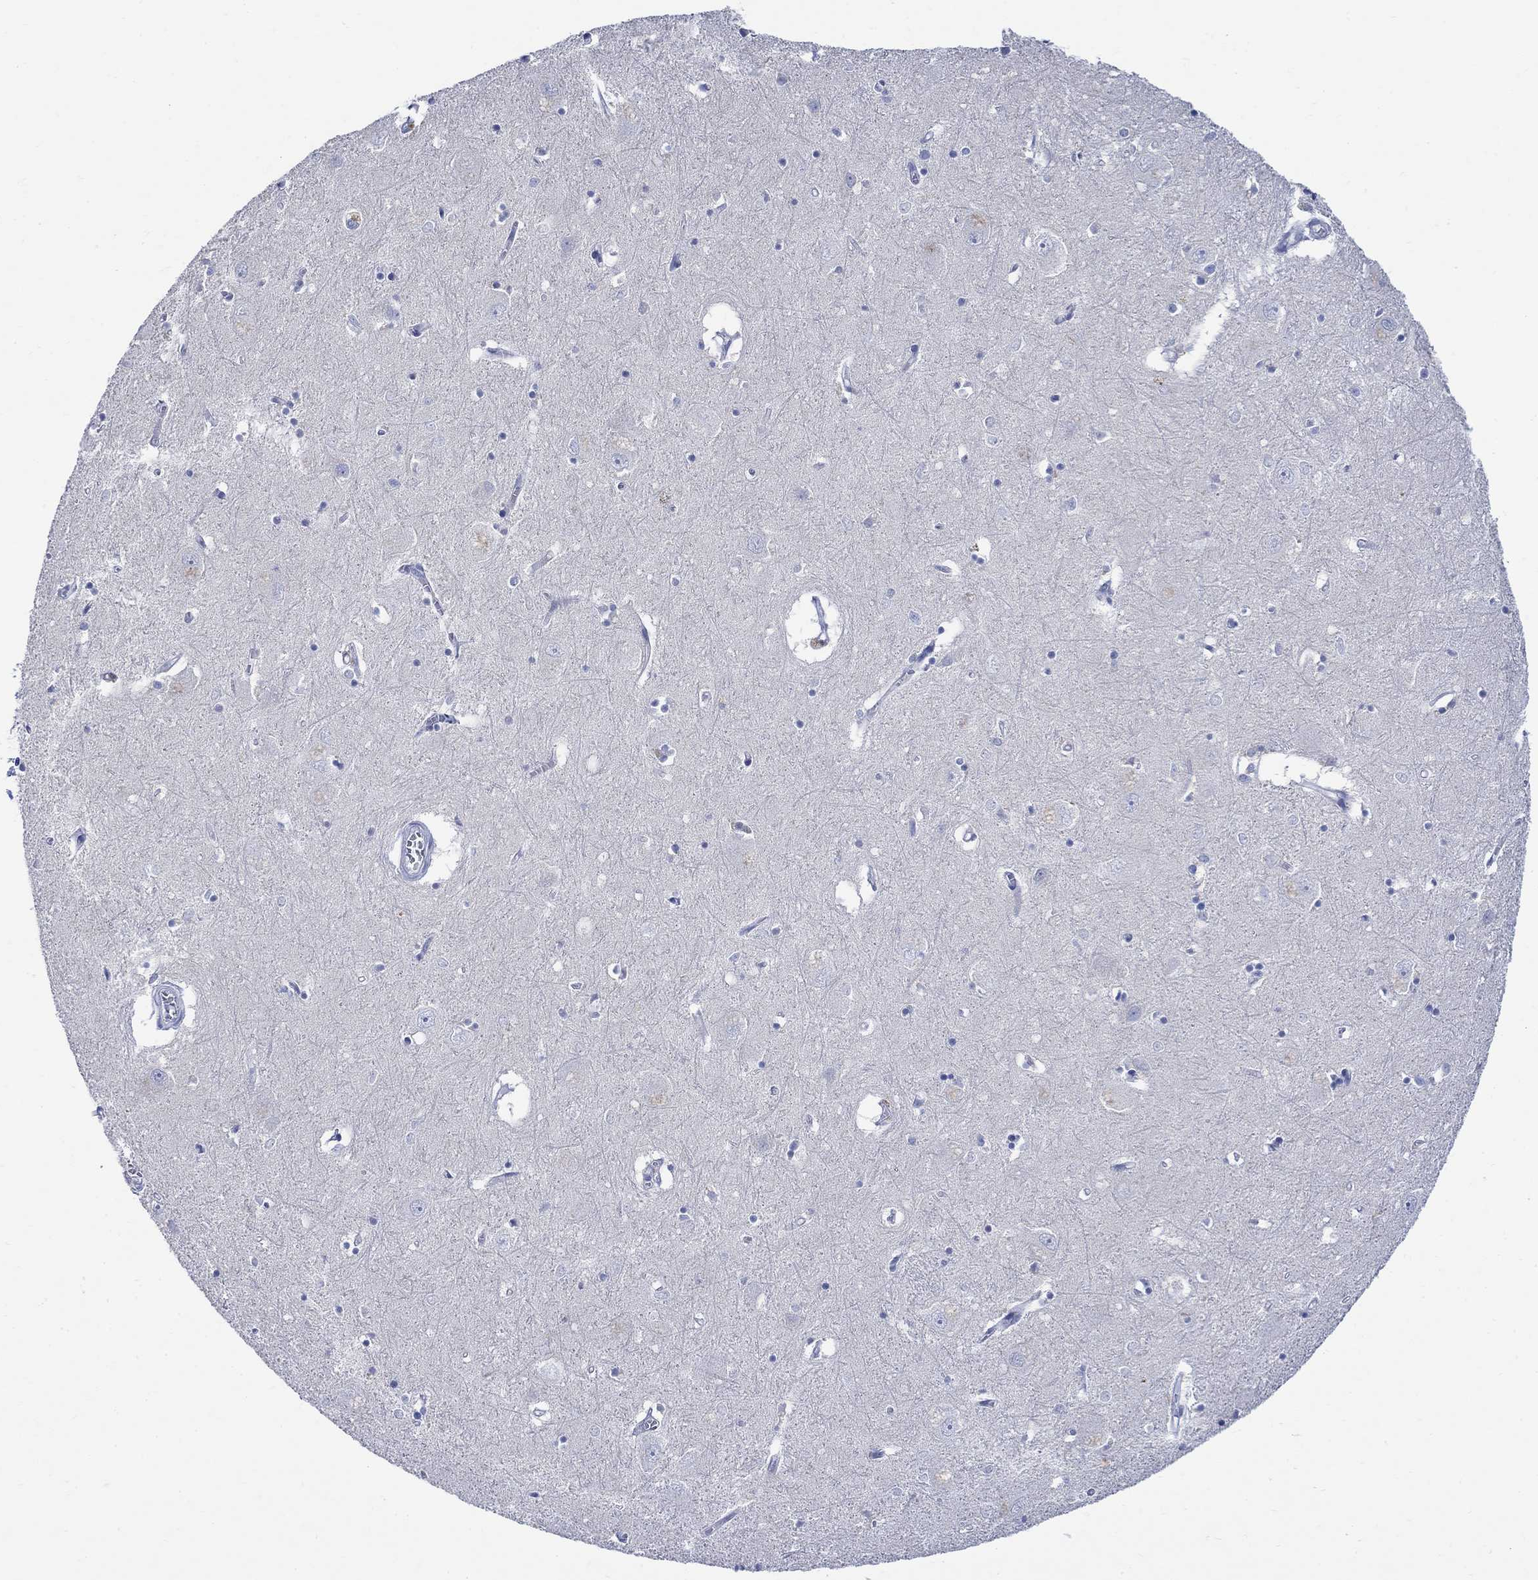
{"staining": {"intensity": "negative", "quantity": "none", "location": "none"}, "tissue": "caudate", "cell_type": "Glial cells", "image_type": "normal", "snomed": [{"axis": "morphology", "description": "Normal tissue, NOS"}, {"axis": "topography", "description": "Lateral ventricle wall"}], "caption": "Photomicrograph shows no significant protein expression in glial cells of normal caudate.", "gene": "GCM1", "patient": {"sex": "male", "age": 54}}